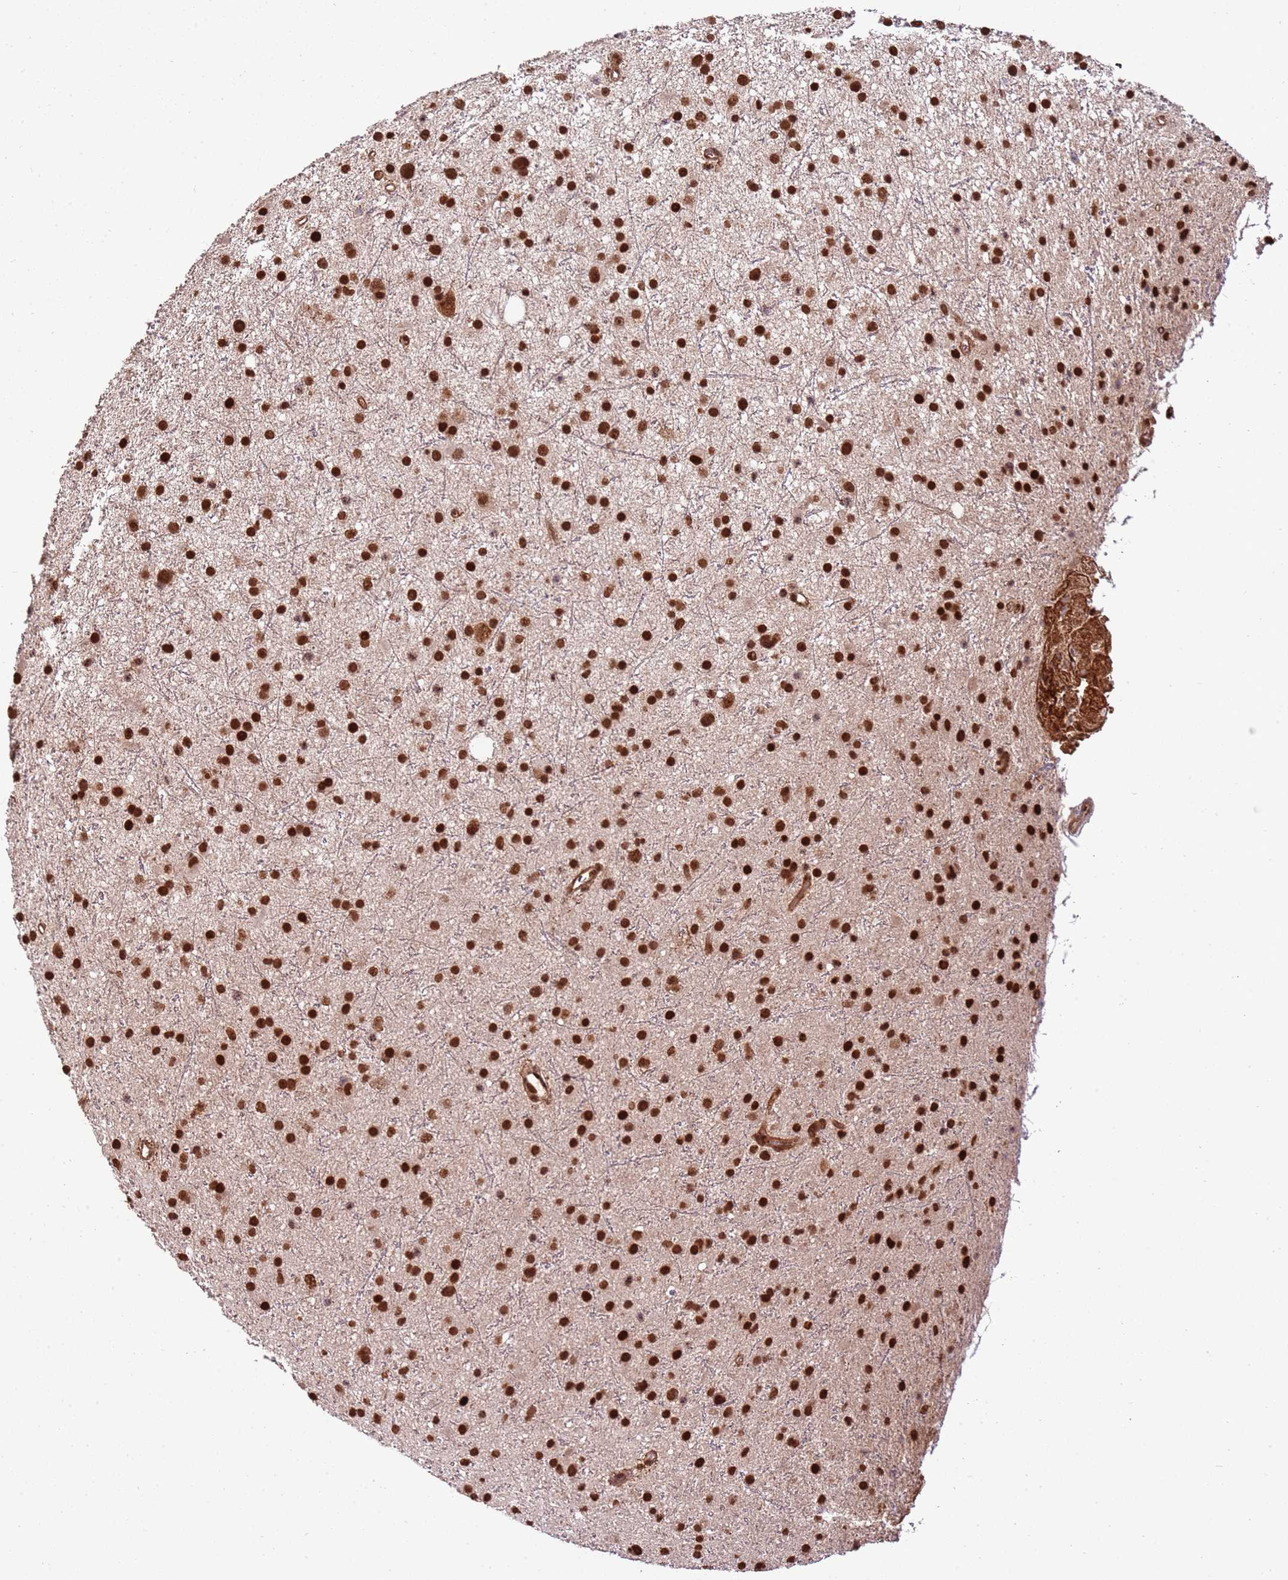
{"staining": {"intensity": "strong", "quantity": ">75%", "location": "nuclear"}, "tissue": "glioma", "cell_type": "Tumor cells", "image_type": "cancer", "snomed": [{"axis": "morphology", "description": "Glioma, malignant, Low grade"}, {"axis": "topography", "description": "Cerebral cortex"}], "caption": "Immunohistochemical staining of glioma demonstrates high levels of strong nuclear staining in approximately >75% of tumor cells. The staining was performed using DAB (3,3'-diaminobenzidine) to visualize the protein expression in brown, while the nuclei were stained in blue with hematoxylin (Magnification: 20x).", "gene": "ZBTB12", "patient": {"sex": "female", "age": 39}}